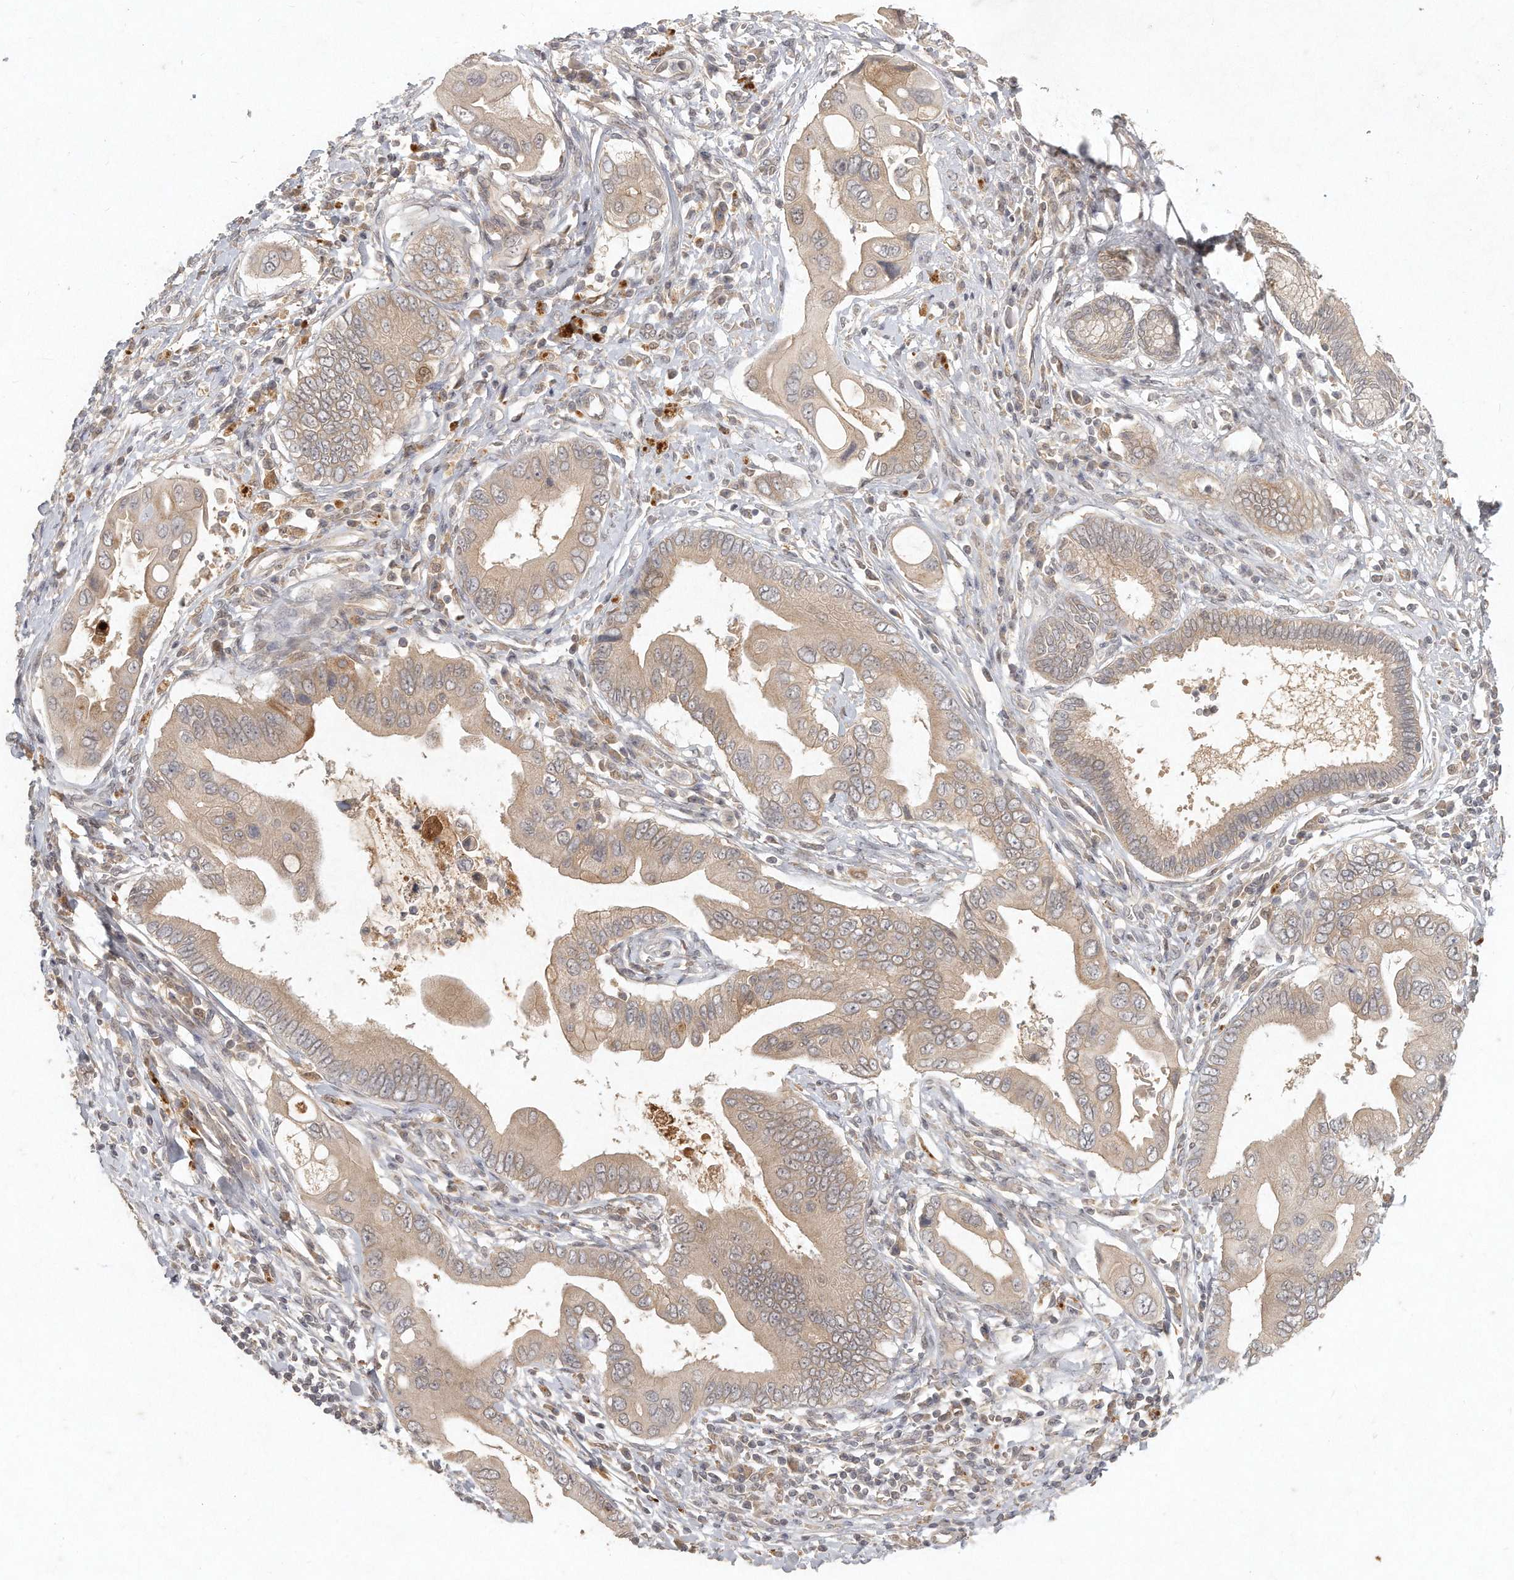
{"staining": {"intensity": "weak", "quantity": ">75%", "location": "cytoplasmic/membranous"}, "tissue": "pancreatic cancer", "cell_type": "Tumor cells", "image_type": "cancer", "snomed": [{"axis": "morphology", "description": "Adenocarcinoma, NOS"}, {"axis": "topography", "description": "Pancreas"}], "caption": "About >75% of tumor cells in adenocarcinoma (pancreatic) show weak cytoplasmic/membranous protein staining as visualized by brown immunohistochemical staining.", "gene": "LGALS8", "patient": {"sex": "male", "age": 78}}